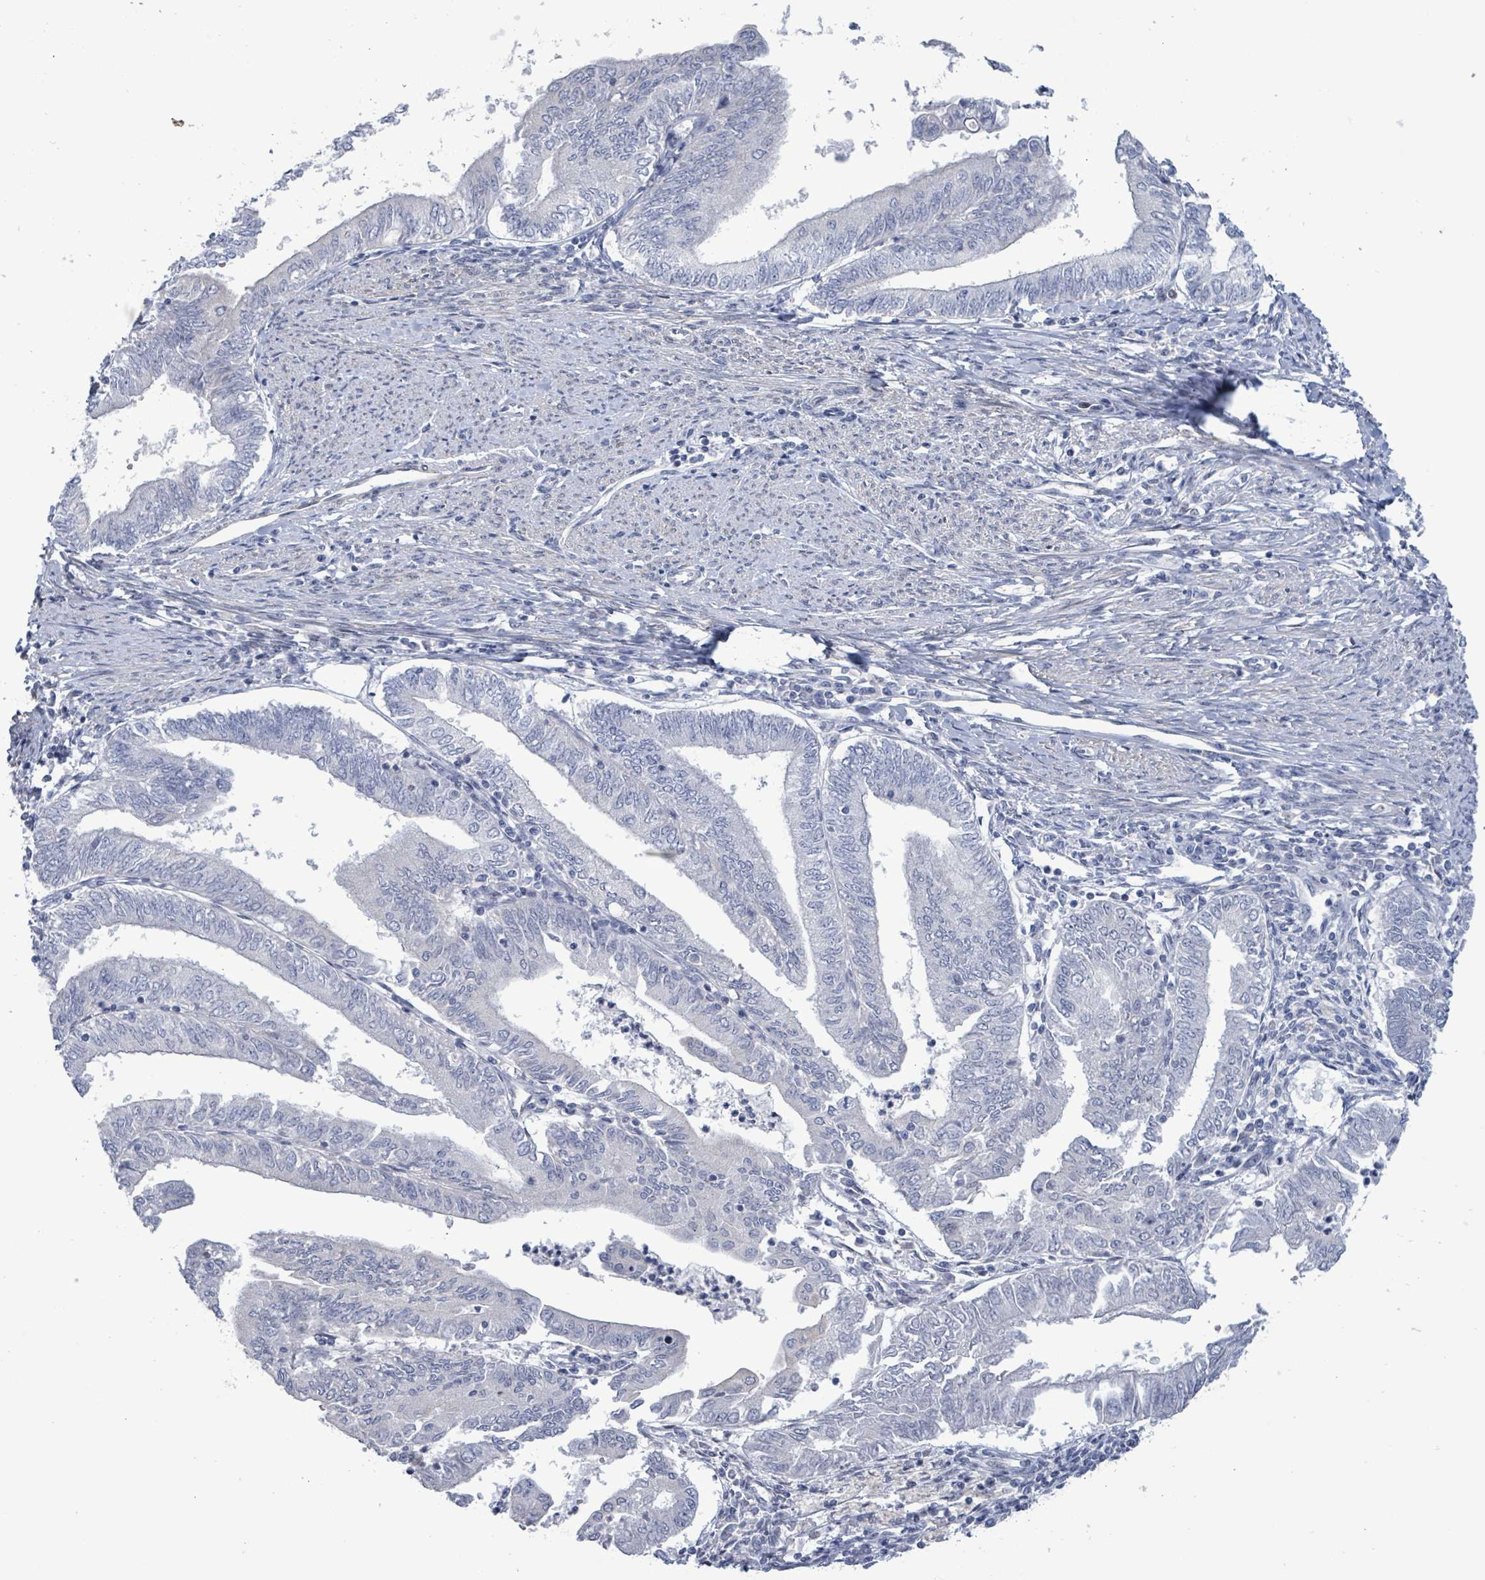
{"staining": {"intensity": "negative", "quantity": "none", "location": "none"}, "tissue": "endometrial cancer", "cell_type": "Tumor cells", "image_type": "cancer", "snomed": [{"axis": "morphology", "description": "Adenocarcinoma, NOS"}, {"axis": "topography", "description": "Endometrium"}], "caption": "The immunohistochemistry histopathology image has no significant expression in tumor cells of endometrial adenocarcinoma tissue.", "gene": "NTN3", "patient": {"sex": "female", "age": 66}}